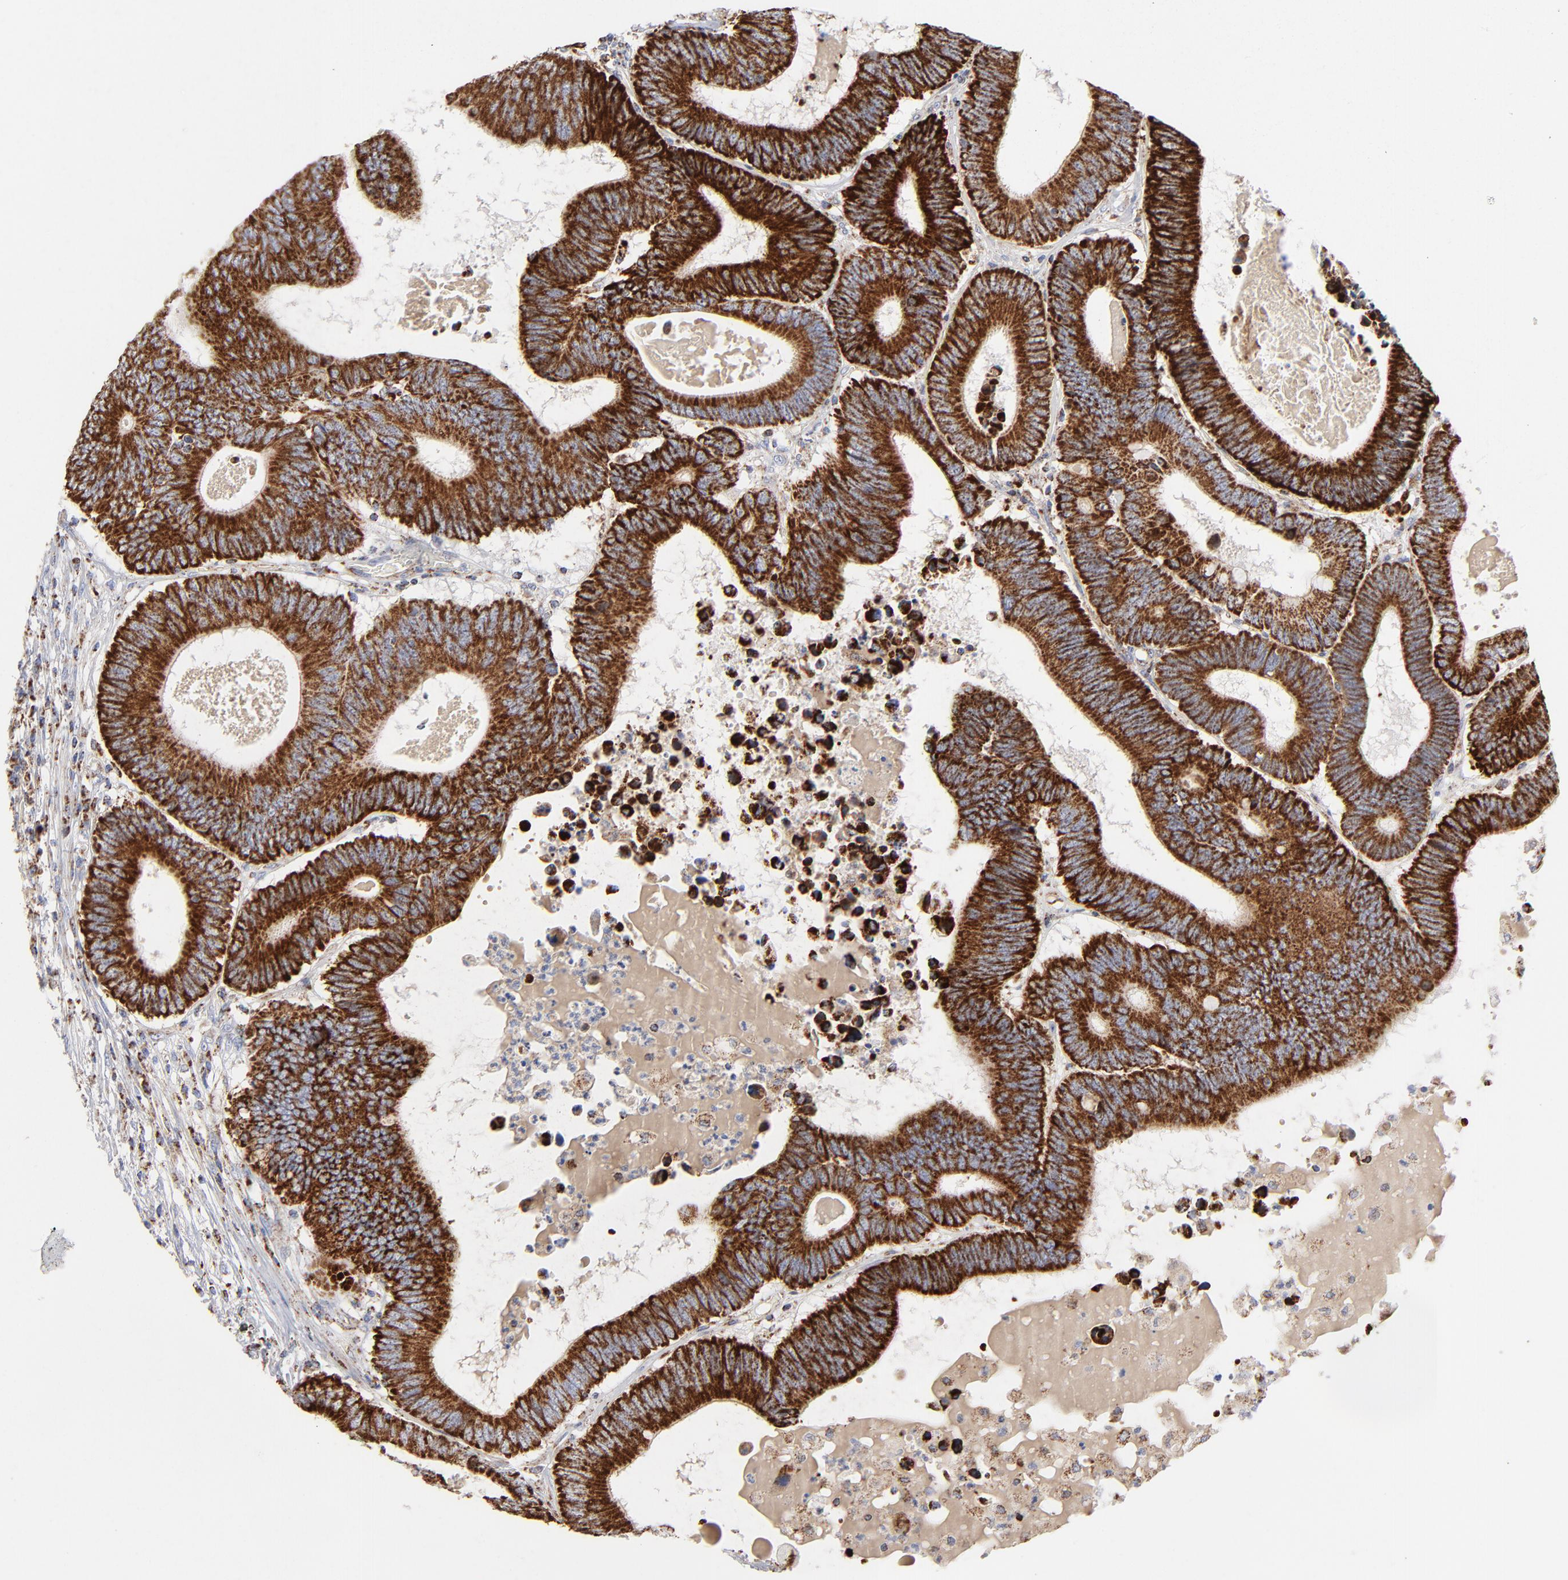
{"staining": {"intensity": "strong", "quantity": ">75%", "location": "cytoplasmic/membranous"}, "tissue": "colorectal cancer", "cell_type": "Tumor cells", "image_type": "cancer", "snomed": [{"axis": "morphology", "description": "Adenocarcinoma, NOS"}, {"axis": "topography", "description": "Colon"}], "caption": "Brown immunohistochemical staining in colorectal adenocarcinoma shows strong cytoplasmic/membranous positivity in about >75% of tumor cells. Using DAB (3,3'-diaminobenzidine) (brown) and hematoxylin (blue) stains, captured at high magnification using brightfield microscopy.", "gene": "ASB3", "patient": {"sex": "female", "age": 78}}